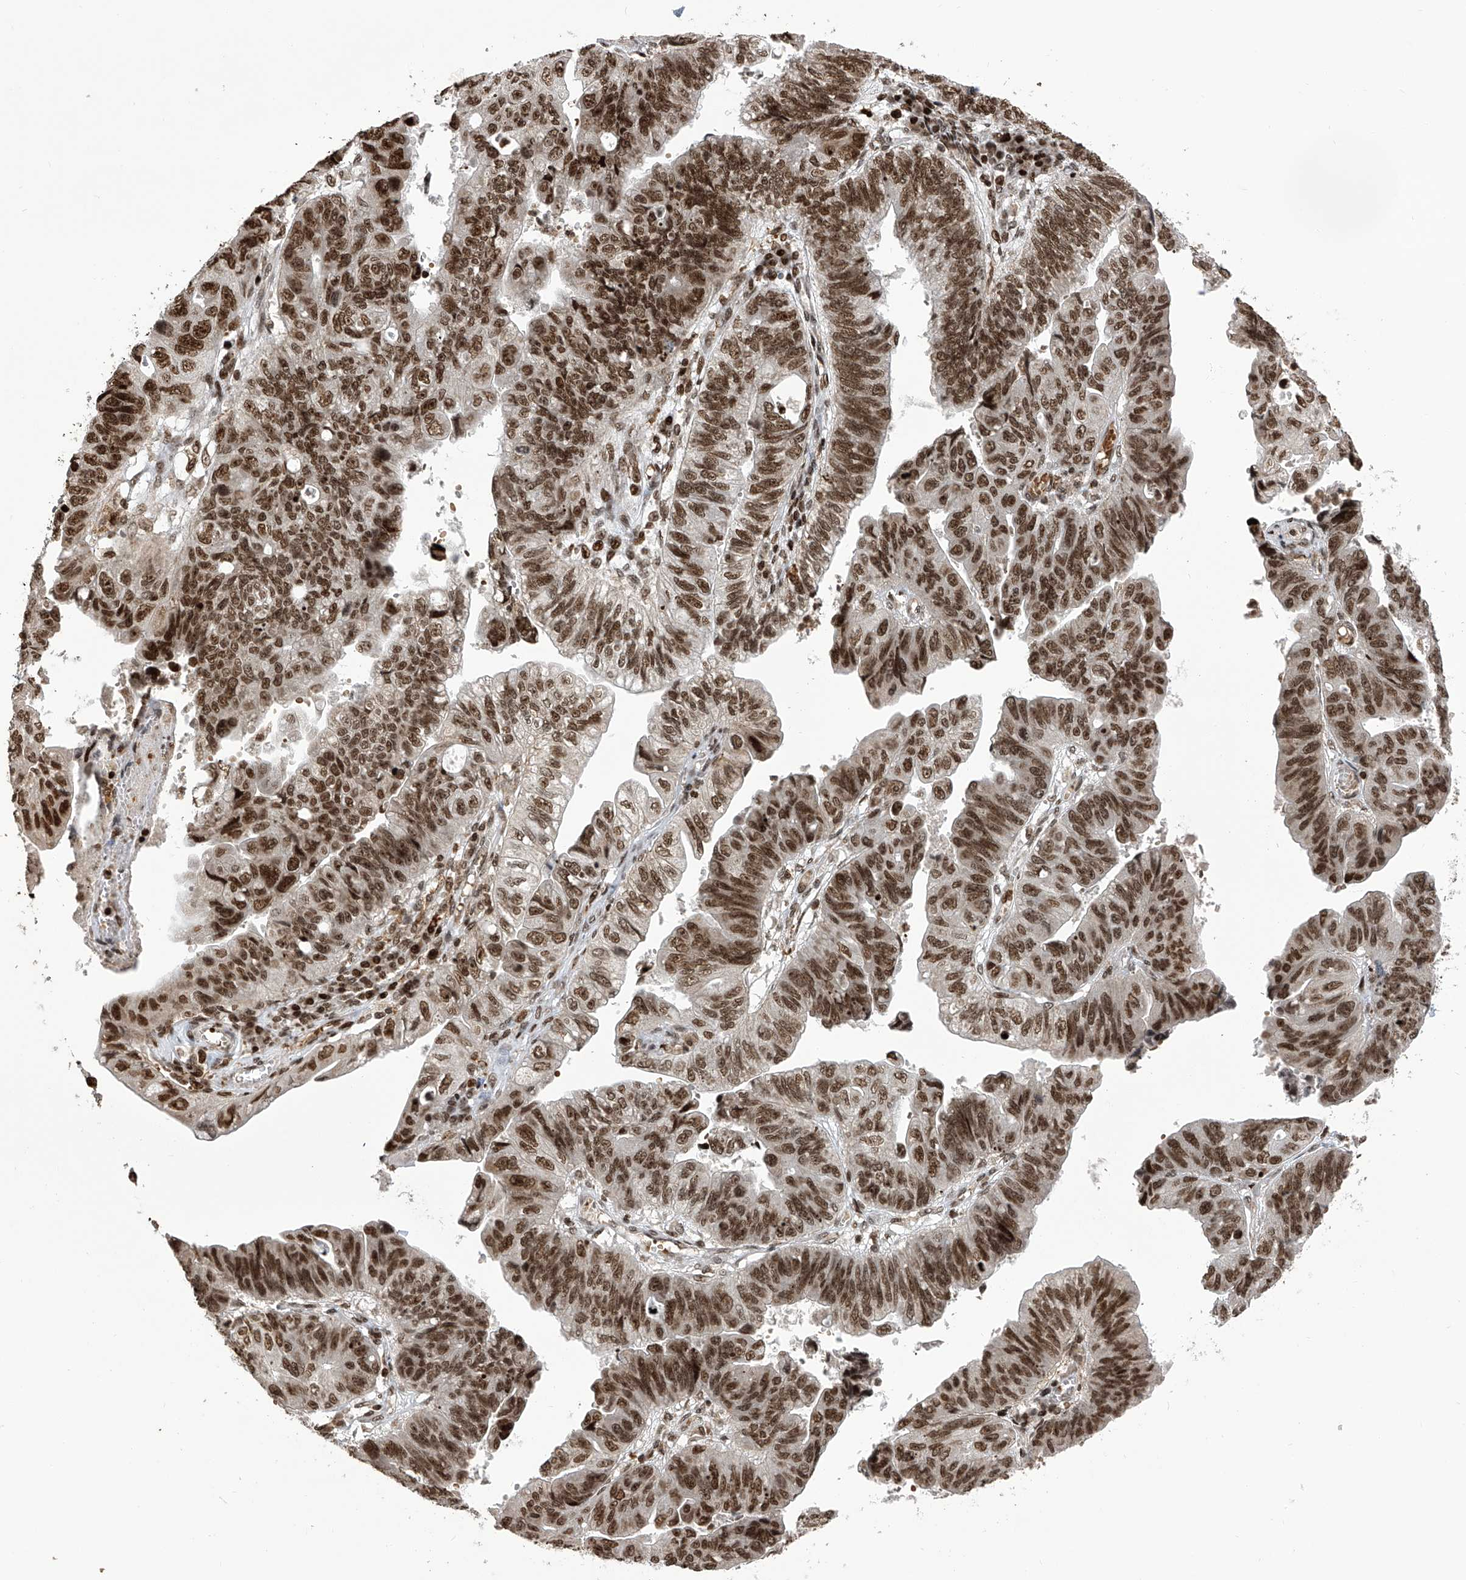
{"staining": {"intensity": "moderate", "quantity": ">75%", "location": "nuclear"}, "tissue": "stomach cancer", "cell_type": "Tumor cells", "image_type": "cancer", "snomed": [{"axis": "morphology", "description": "Adenocarcinoma, NOS"}, {"axis": "topography", "description": "Stomach"}], "caption": "Brown immunohistochemical staining in stomach adenocarcinoma demonstrates moderate nuclear expression in about >75% of tumor cells.", "gene": "PAK1IP1", "patient": {"sex": "male", "age": 59}}